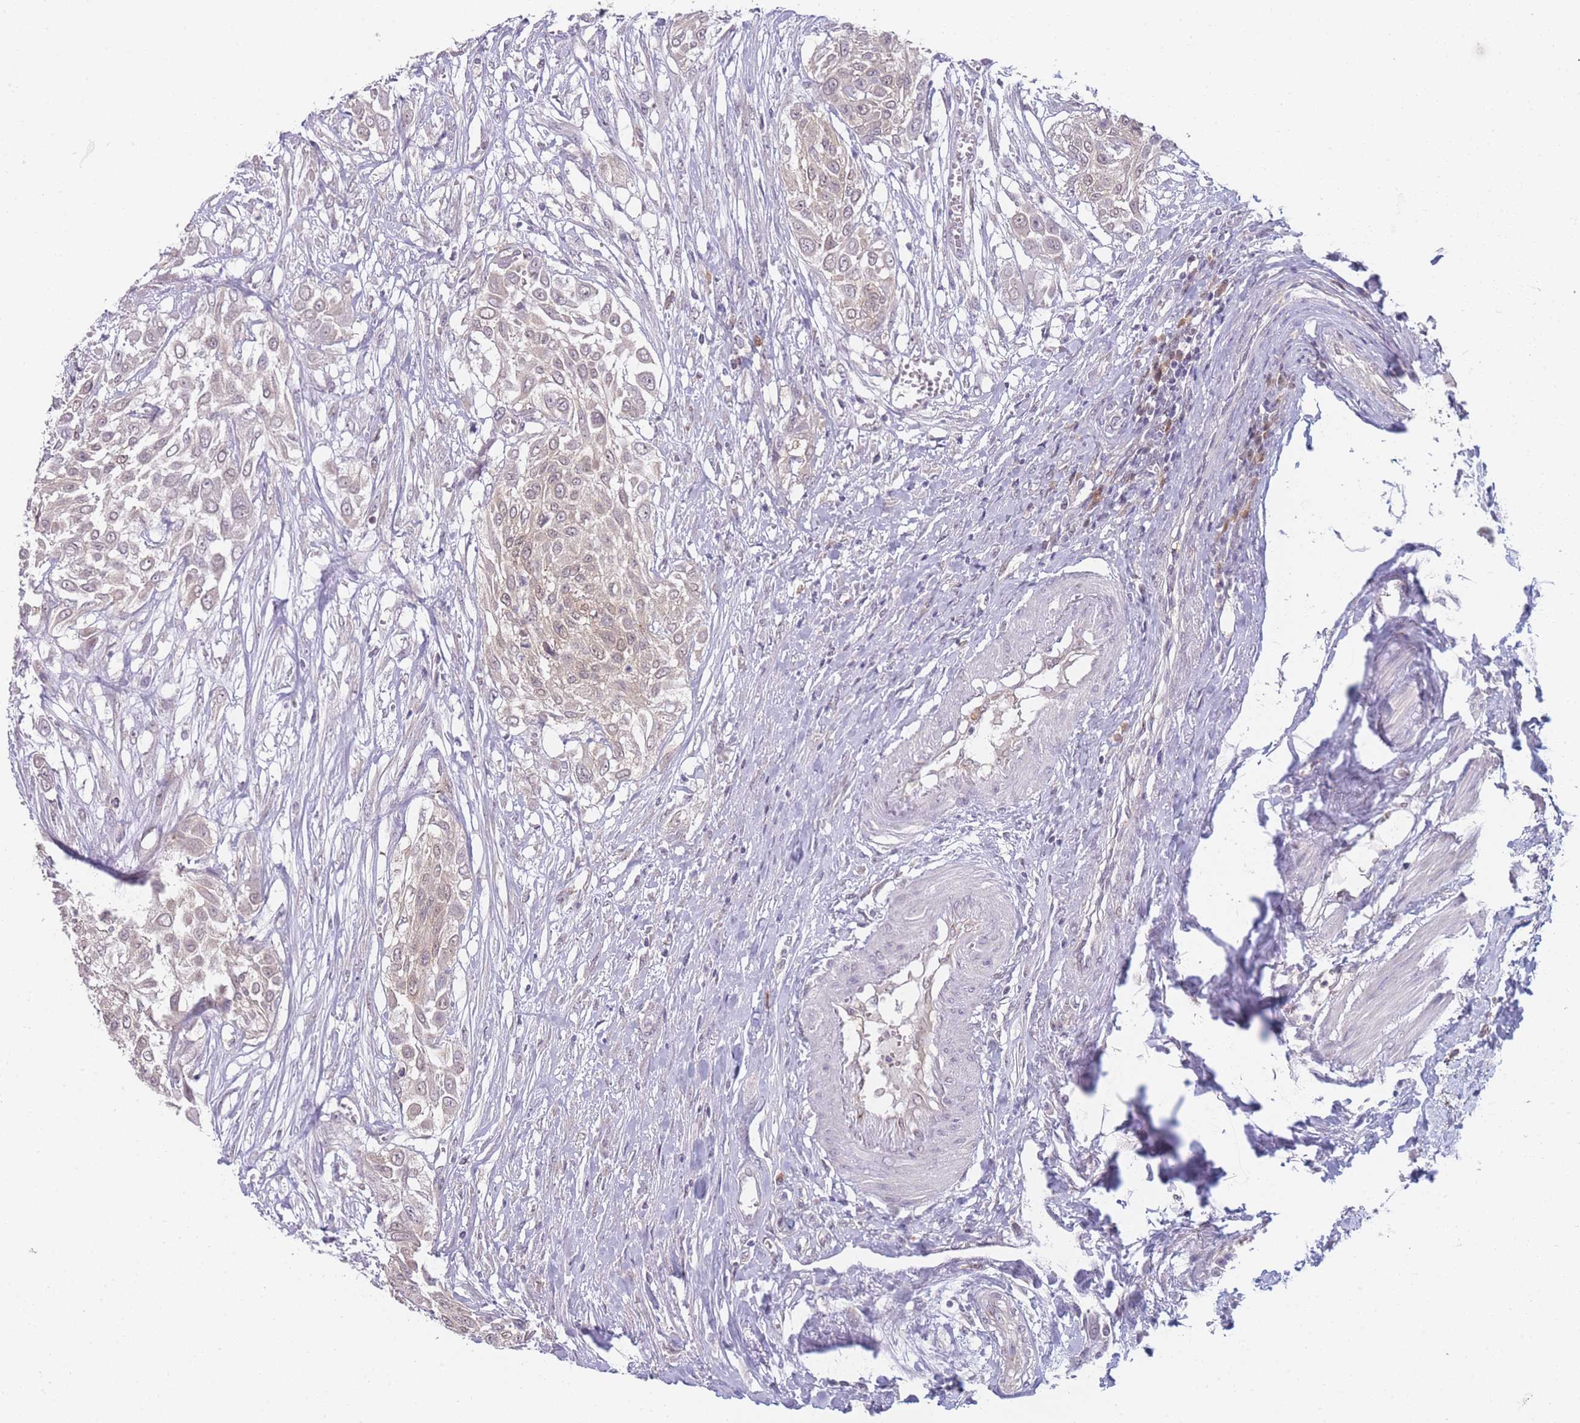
{"staining": {"intensity": "negative", "quantity": "none", "location": "none"}, "tissue": "urothelial cancer", "cell_type": "Tumor cells", "image_type": "cancer", "snomed": [{"axis": "morphology", "description": "Urothelial carcinoma, High grade"}, {"axis": "topography", "description": "Urinary bladder"}], "caption": "The immunohistochemistry micrograph has no significant expression in tumor cells of high-grade urothelial carcinoma tissue. Nuclei are stained in blue.", "gene": "MRI1", "patient": {"sex": "male", "age": 57}}